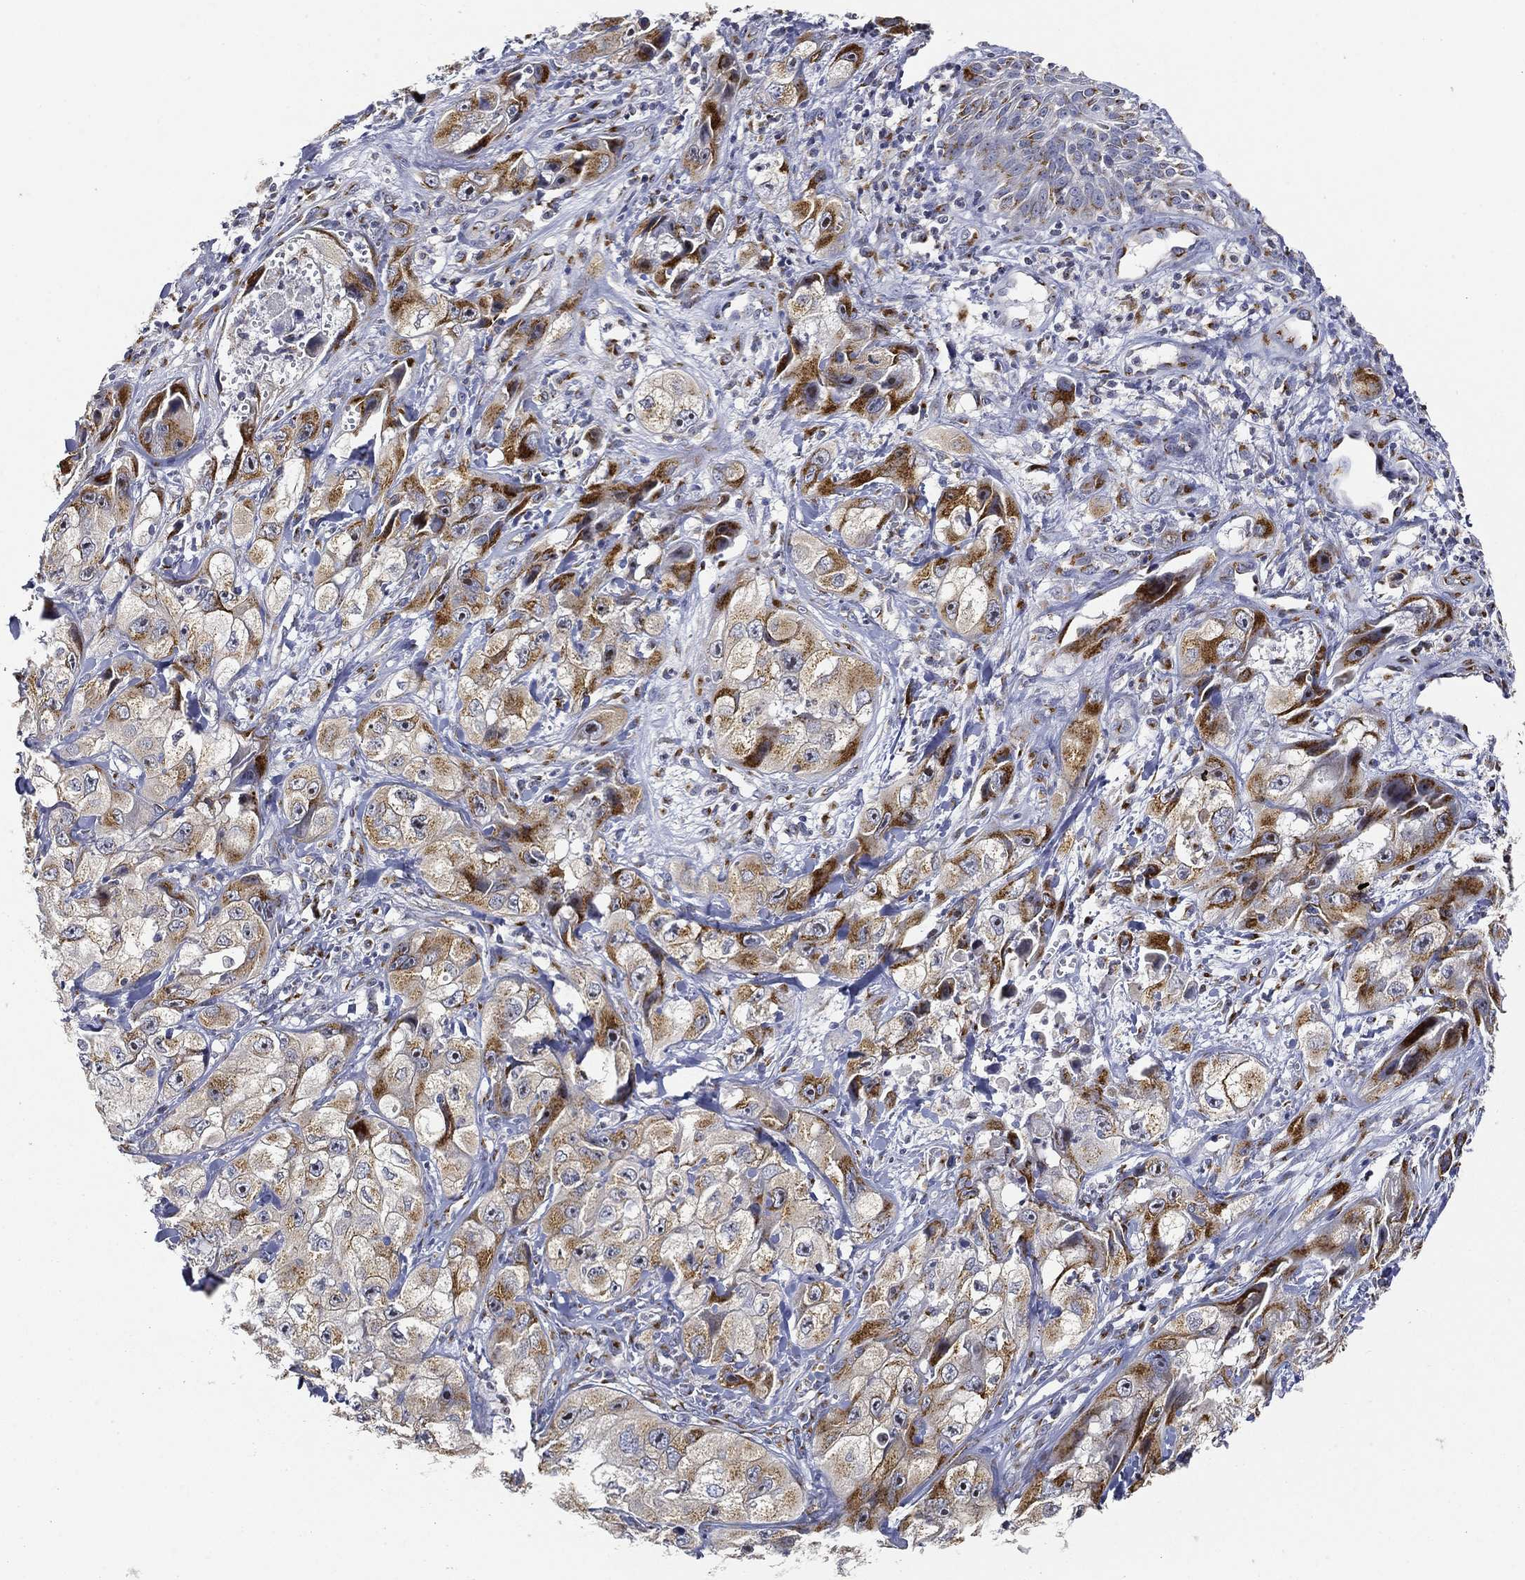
{"staining": {"intensity": "strong", "quantity": "25%-75%", "location": "cytoplasmic/membranous"}, "tissue": "skin cancer", "cell_type": "Tumor cells", "image_type": "cancer", "snomed": [{"axis": "morphology", "description": "Squamous cell carcinoma, NOS"}, {"axis": "topography", "description": "Skin"}, {"axis": "topography", "description": "Subcutis"}], "caption": "Immunohistochemistry (IHC) (DAB) staining of squamous cell carcinoma (skin) exhibits strong cytoplasmic/membranous protein staining in about 25%-75% of tumor cells.", "gene": "TICAM1", "patient": {"sex": "male", "age": 73}}